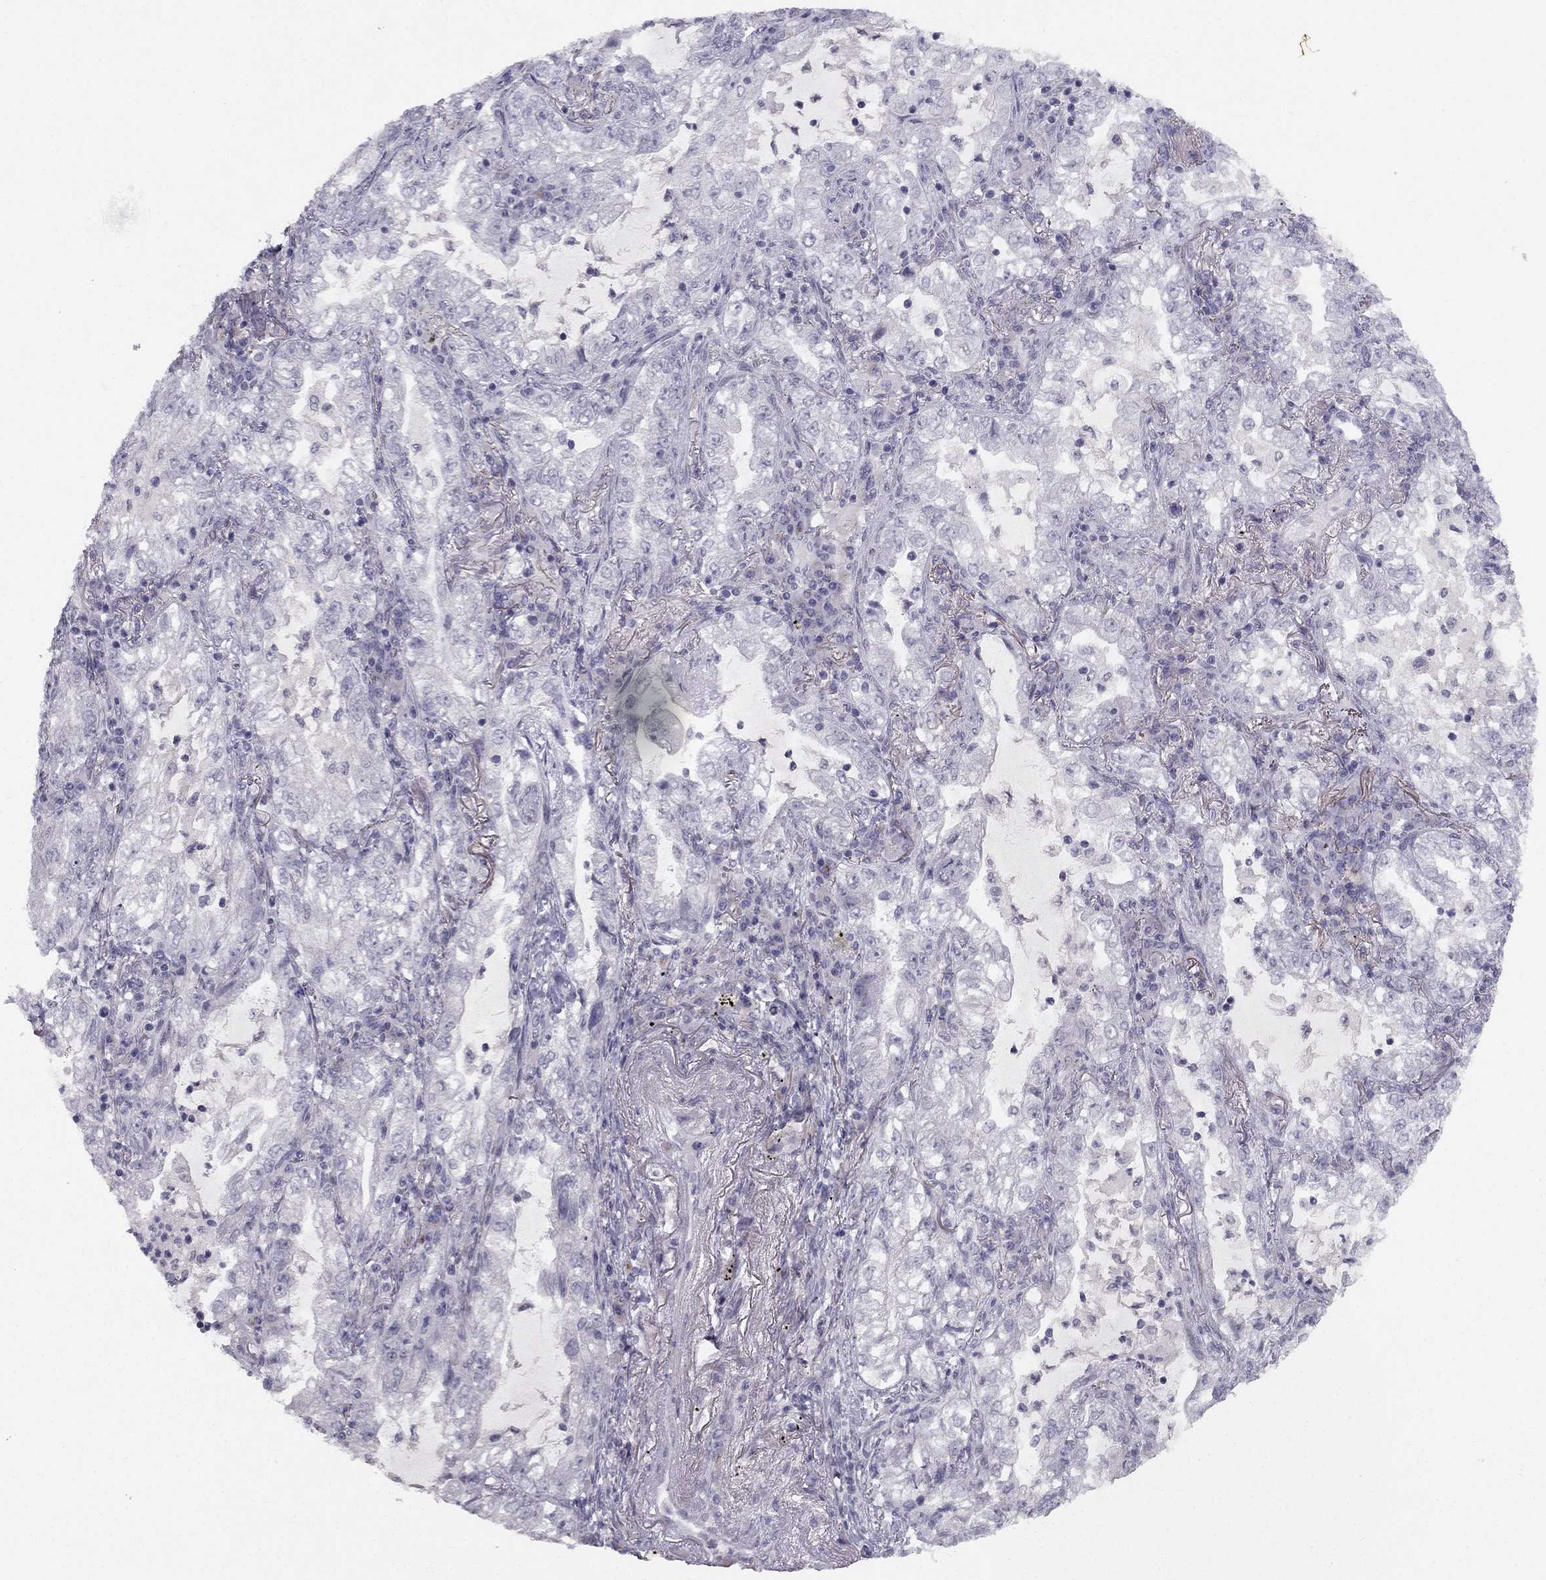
{"staining": {"intensity": "negative", "quantity": "none", "location": "none"}, "tissue": "lung cancer", "cell_type": "Tumor cells", "image_type": "cancer", "snomed": [{"axis": "morphology", "description": "Adenocarcinoma, NOS"}, {"axis": "topography", "description": "Lung"}], "caption": "A high-resolution photomicrograph shows IHC staining of adenocarcinoma (lung), which shows no significant expression in tumor cells.", "gene": "TRPS1", "patient": {"sex": "female", "age": 73}}